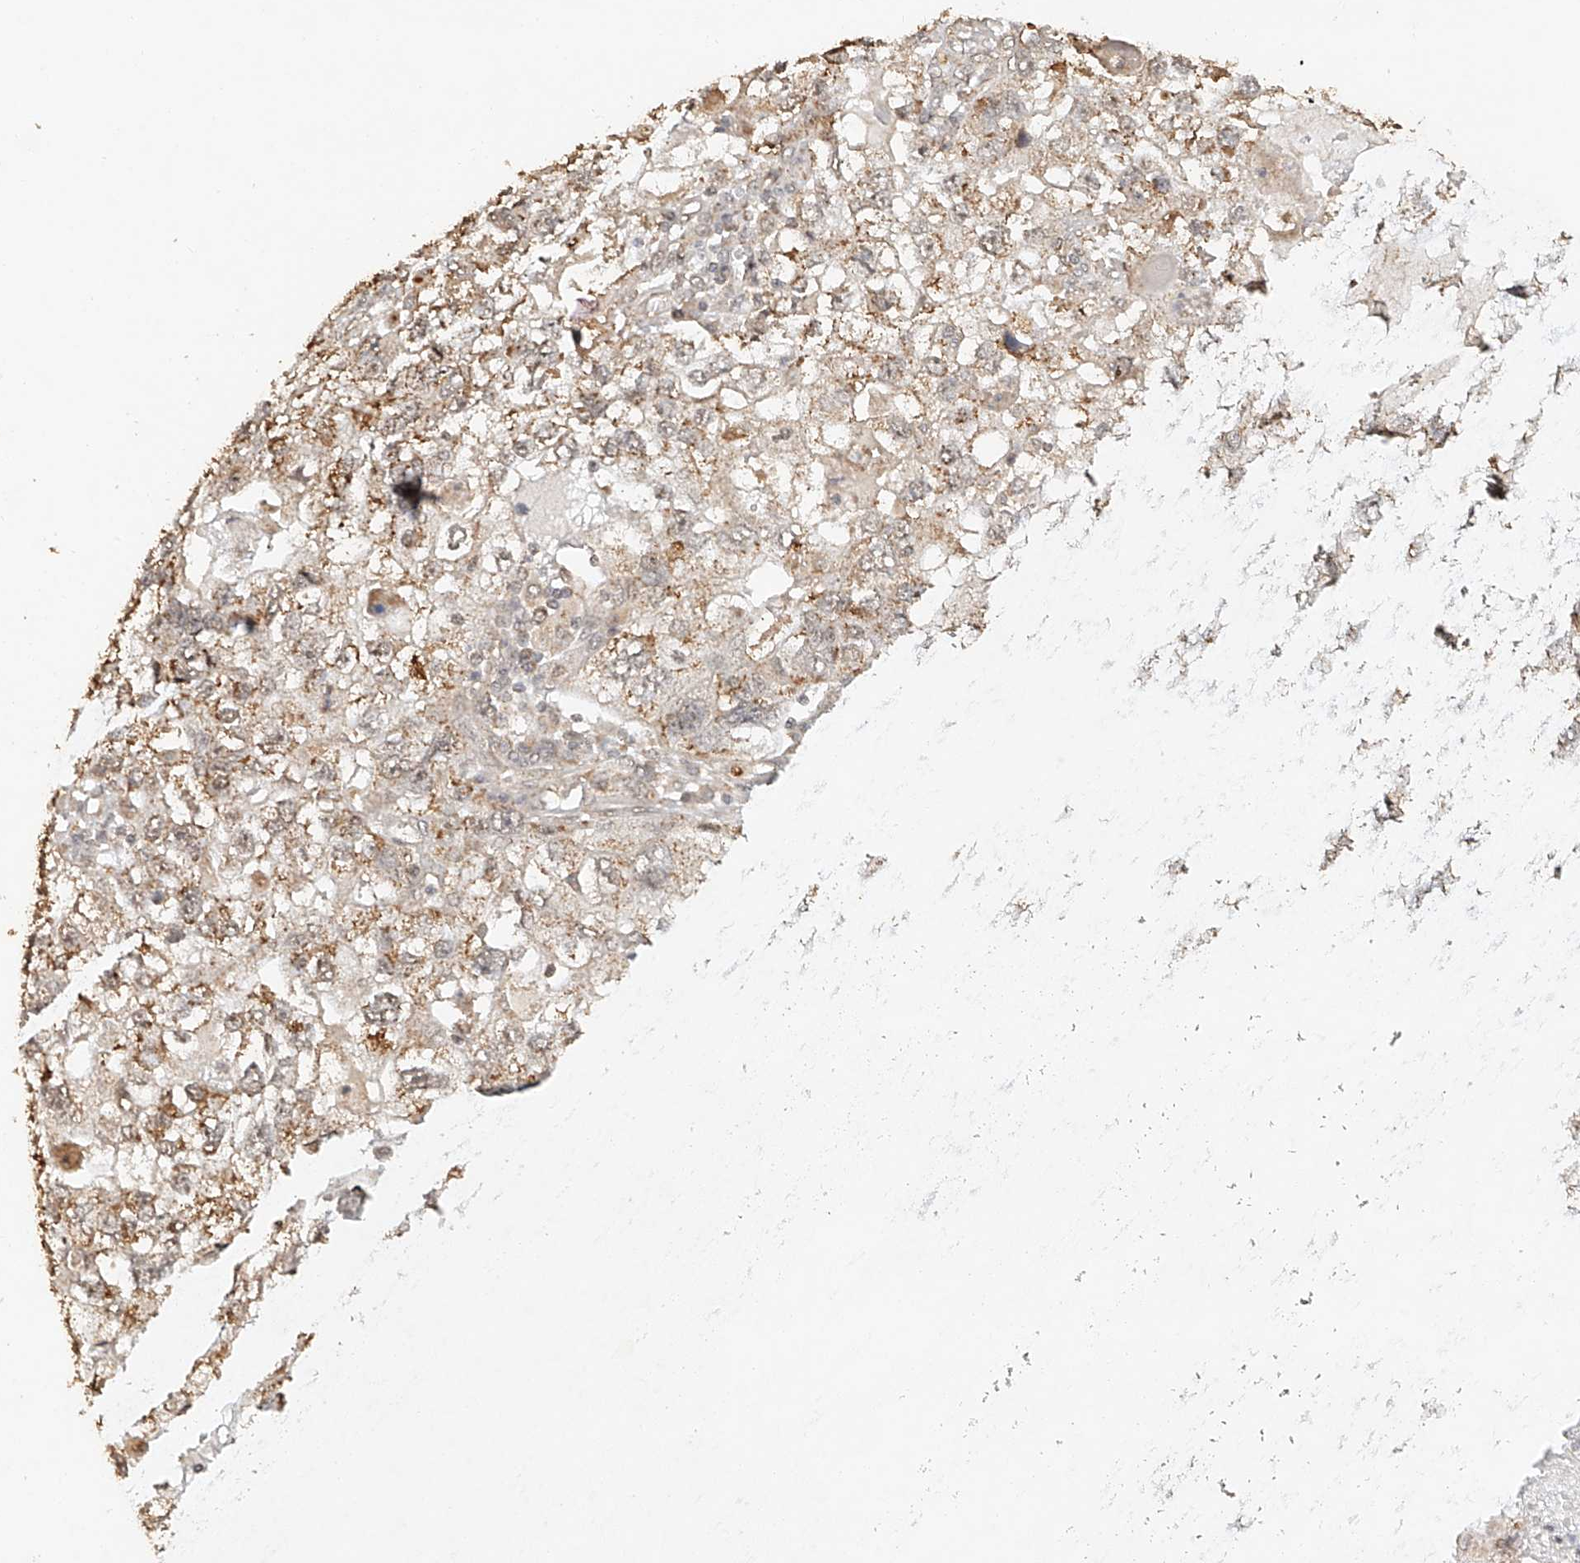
{"staining": {"intensity": "moderate", "quantity": ">75%", "location": "cytoplasmic/membranous"}, "tissue": "endometrial cancer", "cell_type": "Tumor cells", "image_type": "cancer", "snomed": [{"axis": "morphology", "description": "Adenocarcinoma, NOS"}, {"axis": "topography", "description": "Endometrium"}], "caption": "A photomicrograph showing moderate cytoplasmic/membranous positivity in about >75% of tumor cells in adenocarcinoma (endometrial), as visualized by brown immunohistochemical staining.", "gene": "CXorf58", "patient": {"sex": "female", "age": 49}}